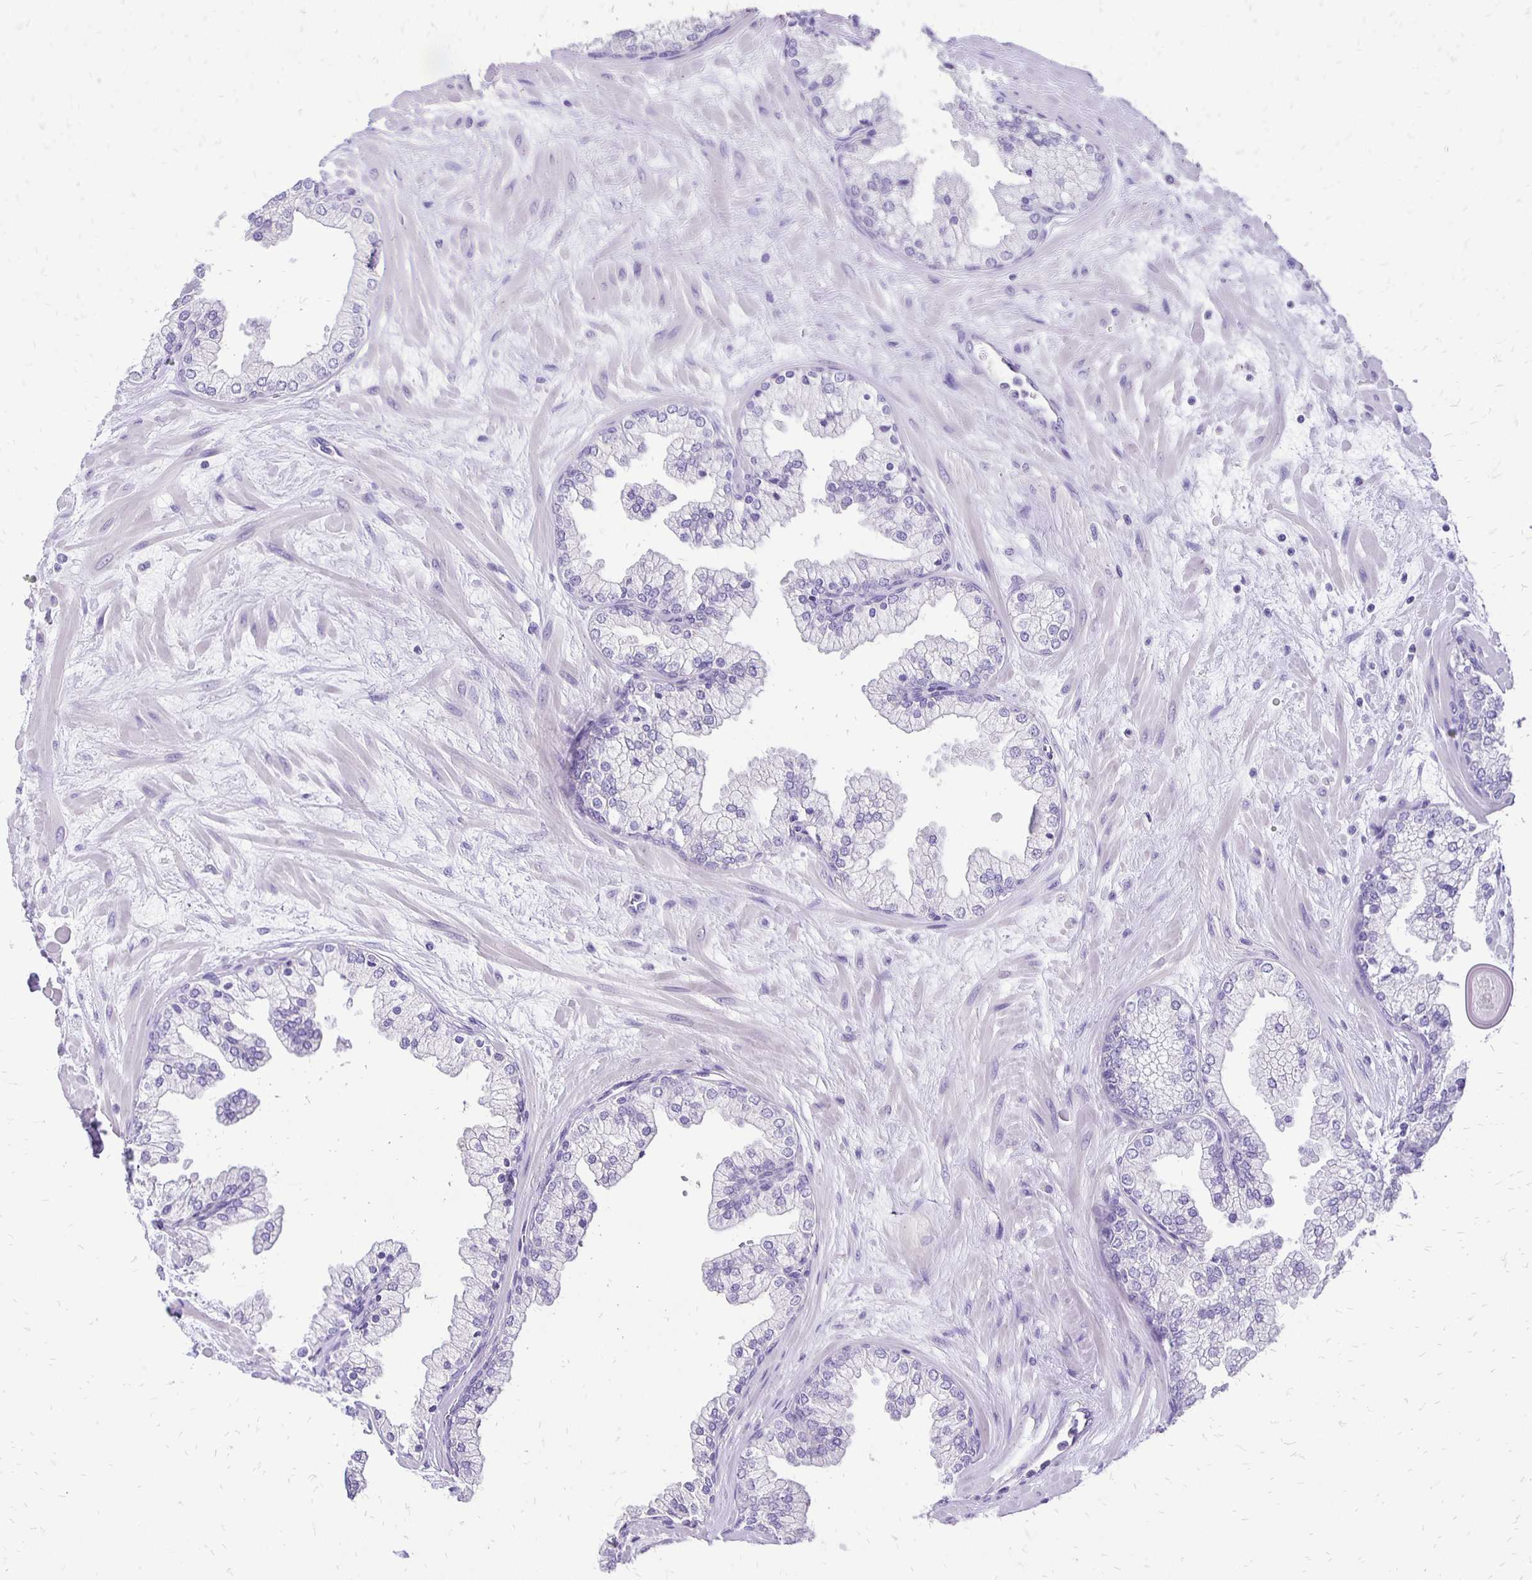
{"staining": {"intensity": "negative", "quantity": "none", "location": "none"}, "tissue": "prostate", "cell_type": "Glandular cells", "image_type": "normal", "snomed": [{"axis": "morphology", "description": "Normal tissue, NOS"}, {"axis": "topography", "description": "Prostate"}, {"axis": "topography", "description": "Peripheral nerve tissue"}], "caption": "The IHC histopathology image has no significant positivity in glandular cells of prostate. (DAB immunohistochemistry with hematoxylin counter stain).", "gene": "ANKRD45", "patient": {"sex": "male", "age": 61}}